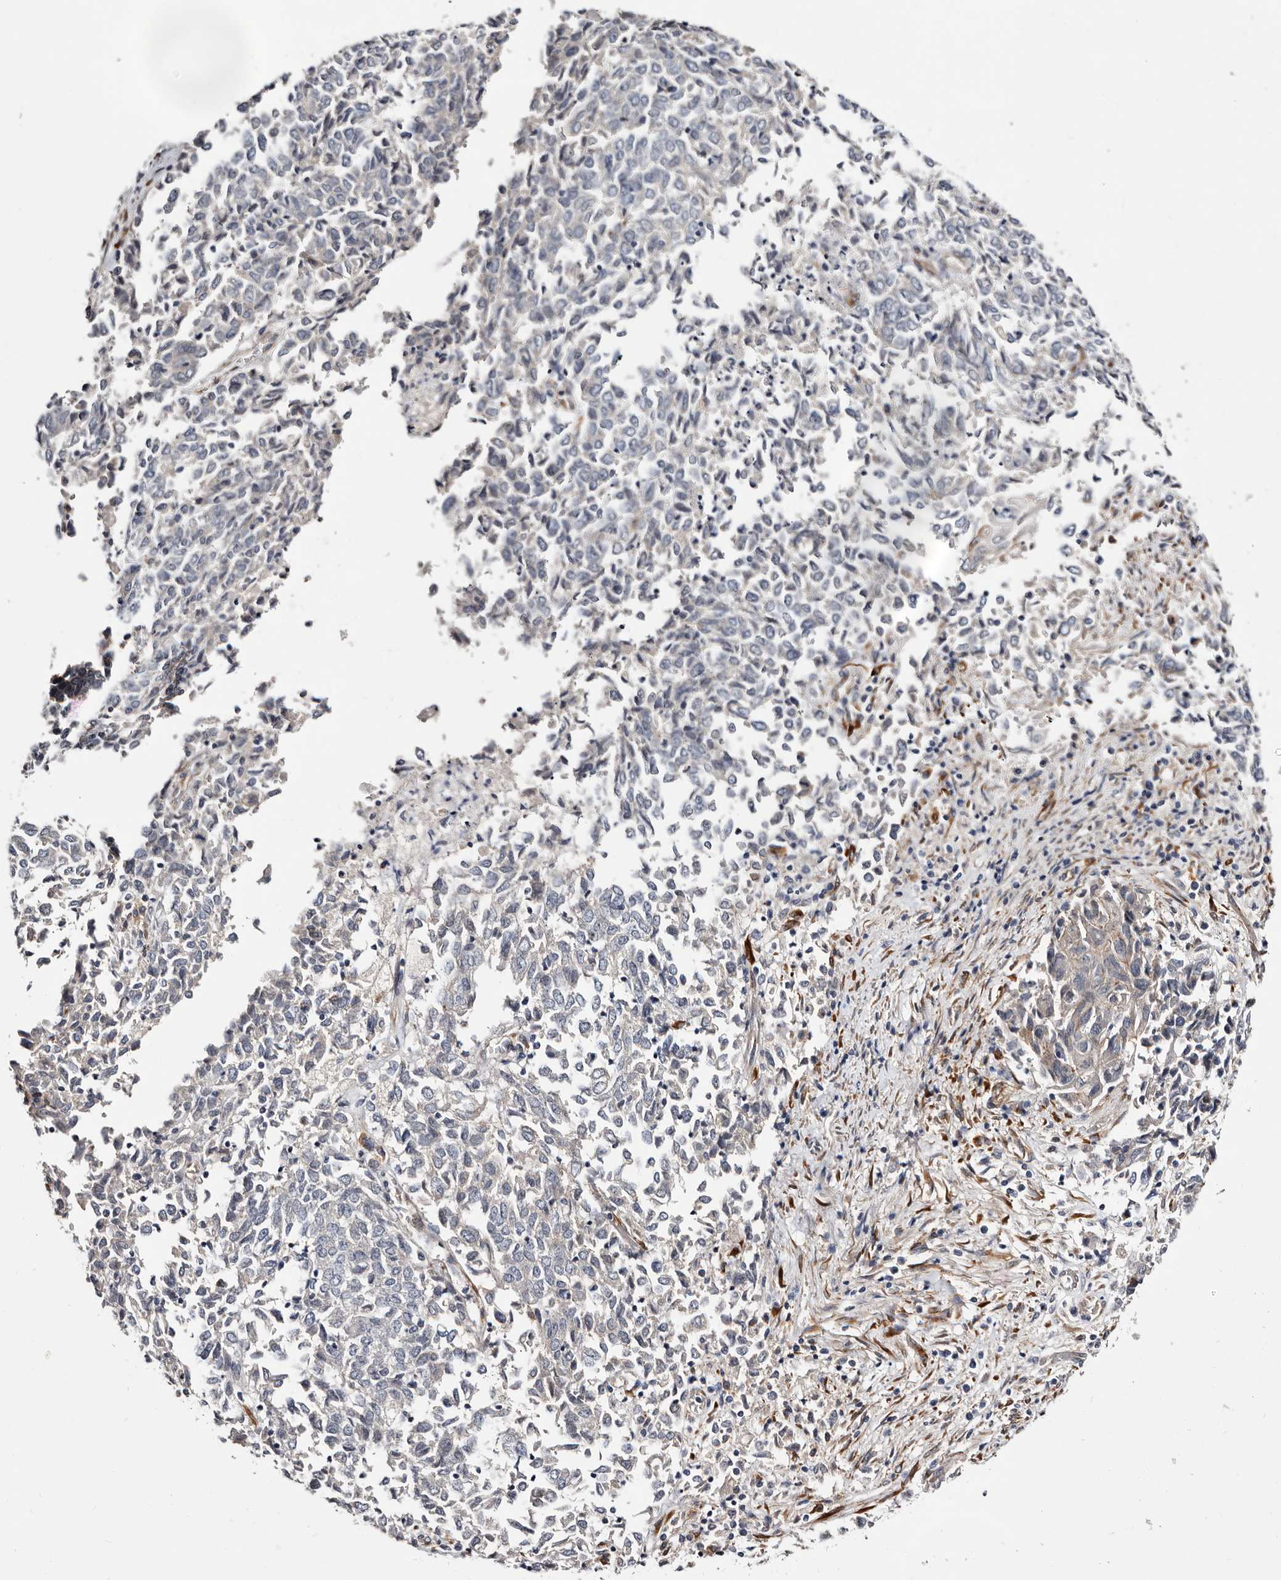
{"staining": {"intensity": "negative", "quantity": "none", "location": "none"}, "tissue": "endometrial cancer", "cell_type": "Tumor cells", "image_type": "cancer", "snomed": [{"axis": "morphology", "description": "Adenocarcinoma, NOS"}, {"axis": "topography", "description": "Endometrium"}], "caption": "Endometrial cancer (adenocarcinoma) stained for a protein using immunohistochemistry (IHC) shows no expression tumor cells.", "gene": "USH1C", "patient": {"sex": "female", "age": 80}}